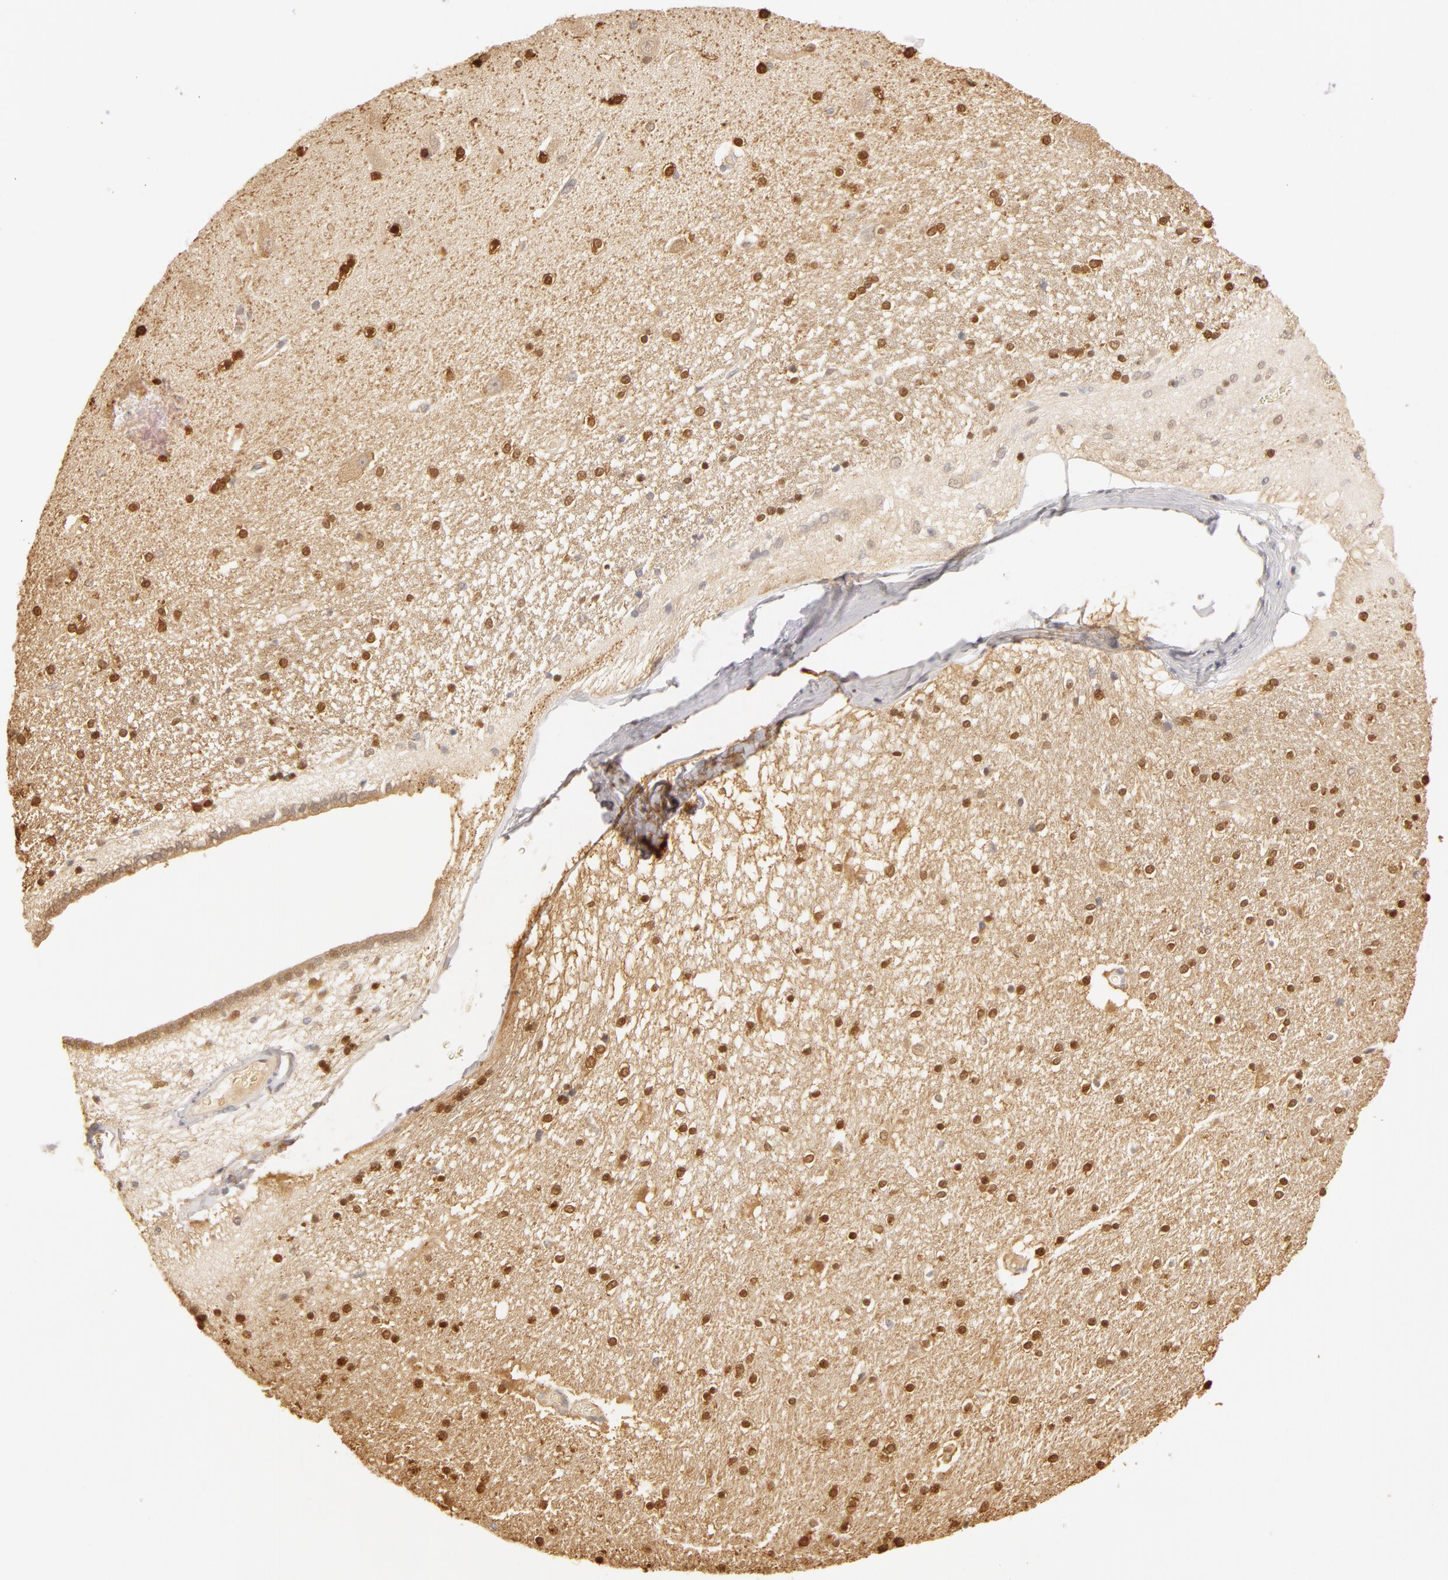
{"staining": {"intensity": "moderate", "quantity": "25%-75%", "location": "nuclear"}, "tissue": "hippocampus", "cell_type": "Glial cells", "image_type": "normal", "snomed": [{"axis": "morphology", "description": "Normal tissue, NOS"}, {"axis": "topography", "description": "Hippocampus"}], "caption": "Glial cells show medium levels of moderate nuclear expression in approximately 25%-75% of cells in benign human hippocampus.", "gene": "CA2", "patient": {"sex": "female", "age": 54}}